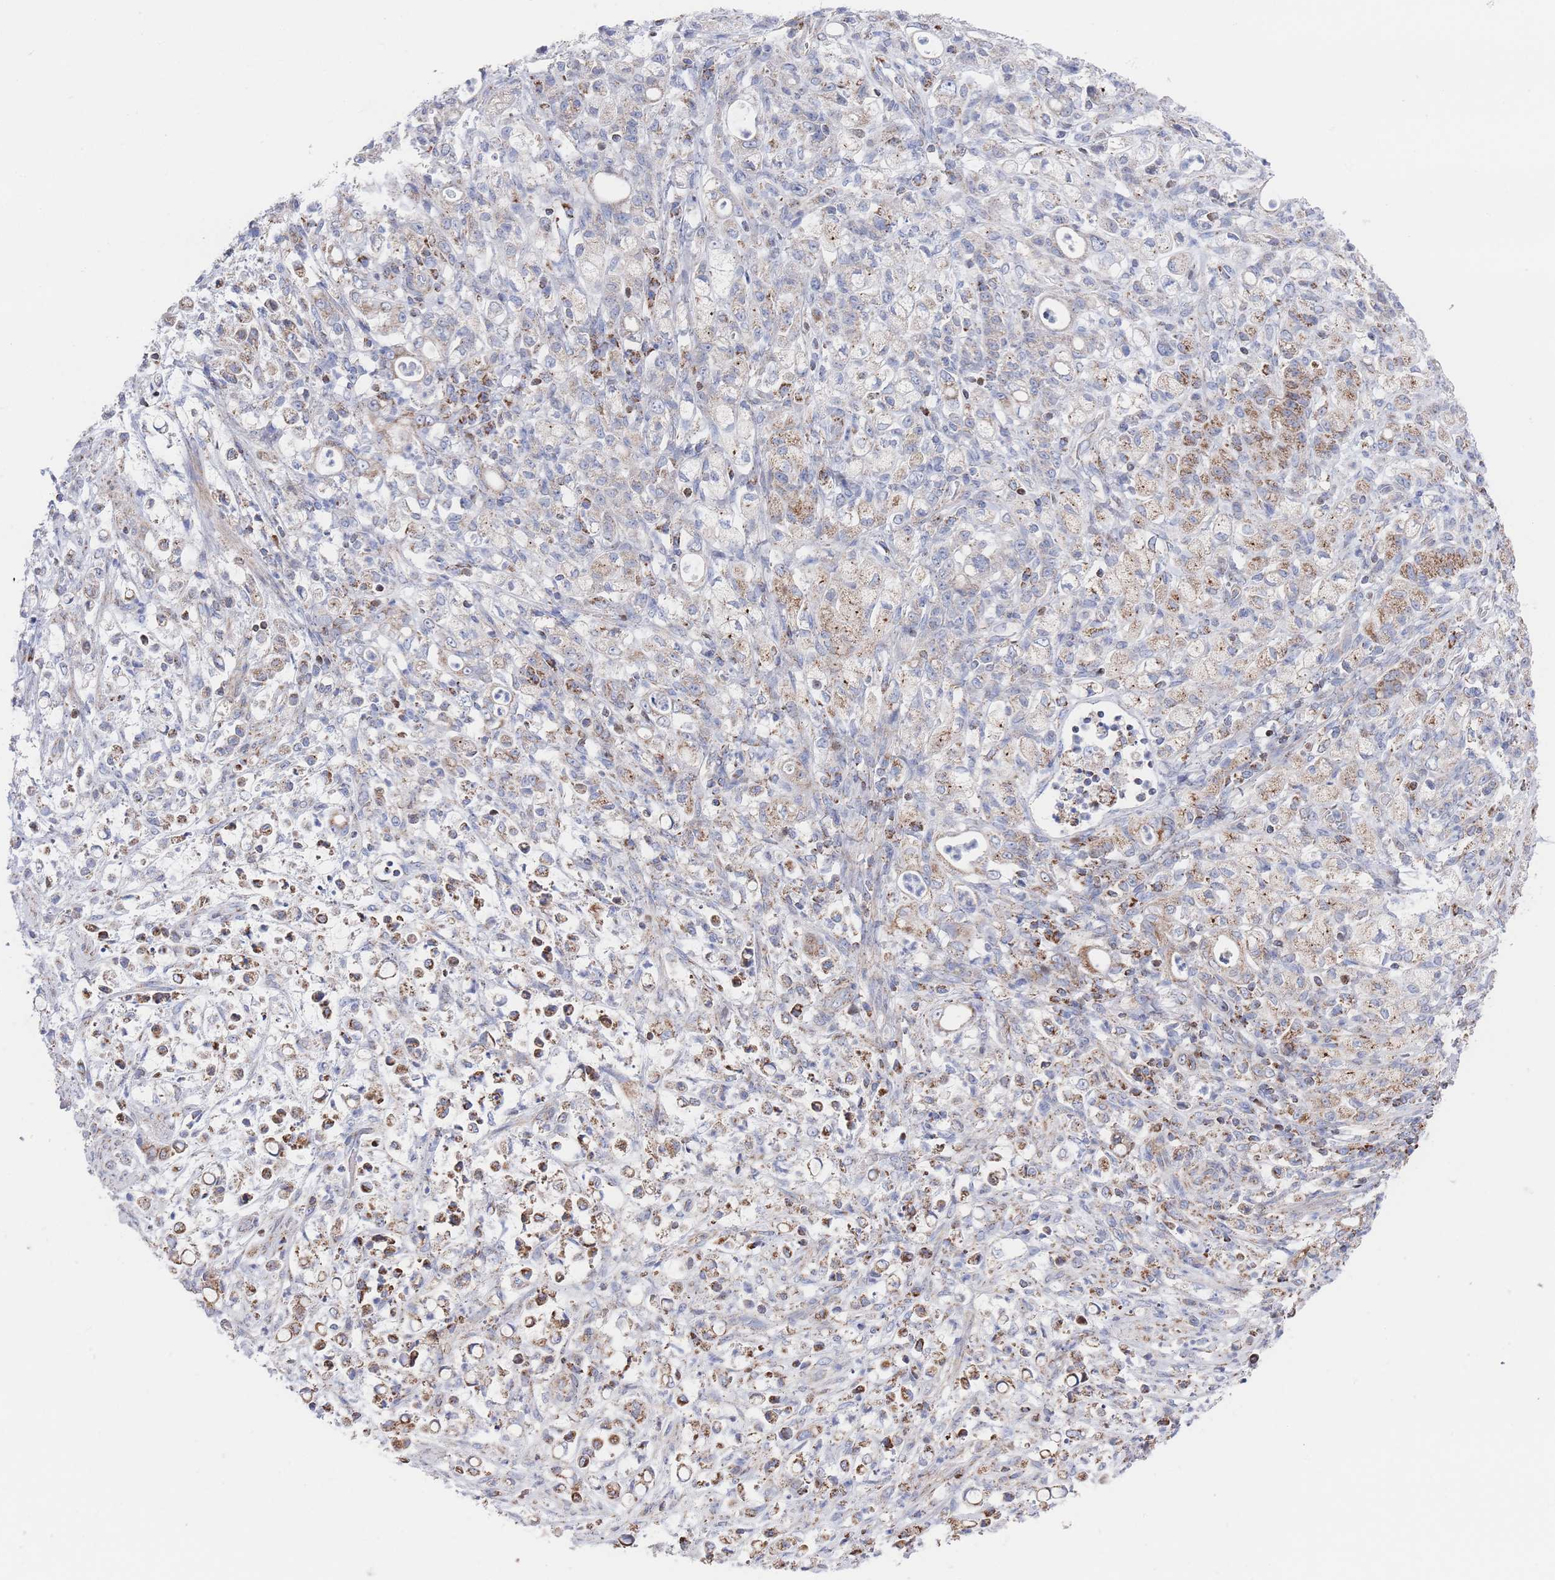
{"staining": {"intensity": "moderate", "quantity": "25%-75%", "location": "cytoplasmic/membranous"}, "tissue": "stomach cancer", "cell_type": "Tumor cells", "image_type": "cancer", "snomed": [{"axis": "morphology", "description": "Adenocarcinoma, NOS"}, {"axis": "topography", "description": "Stomach"}], "caption": "This histopathology image displays immunohistochemistry staining of stomach adenocarcinoma, with medium moderate cytoplasmic/membranous staining in about 25%-75% of tumor cells.", "gene": "IKZF4", "patient": {"sex": "female", "age": 60}}